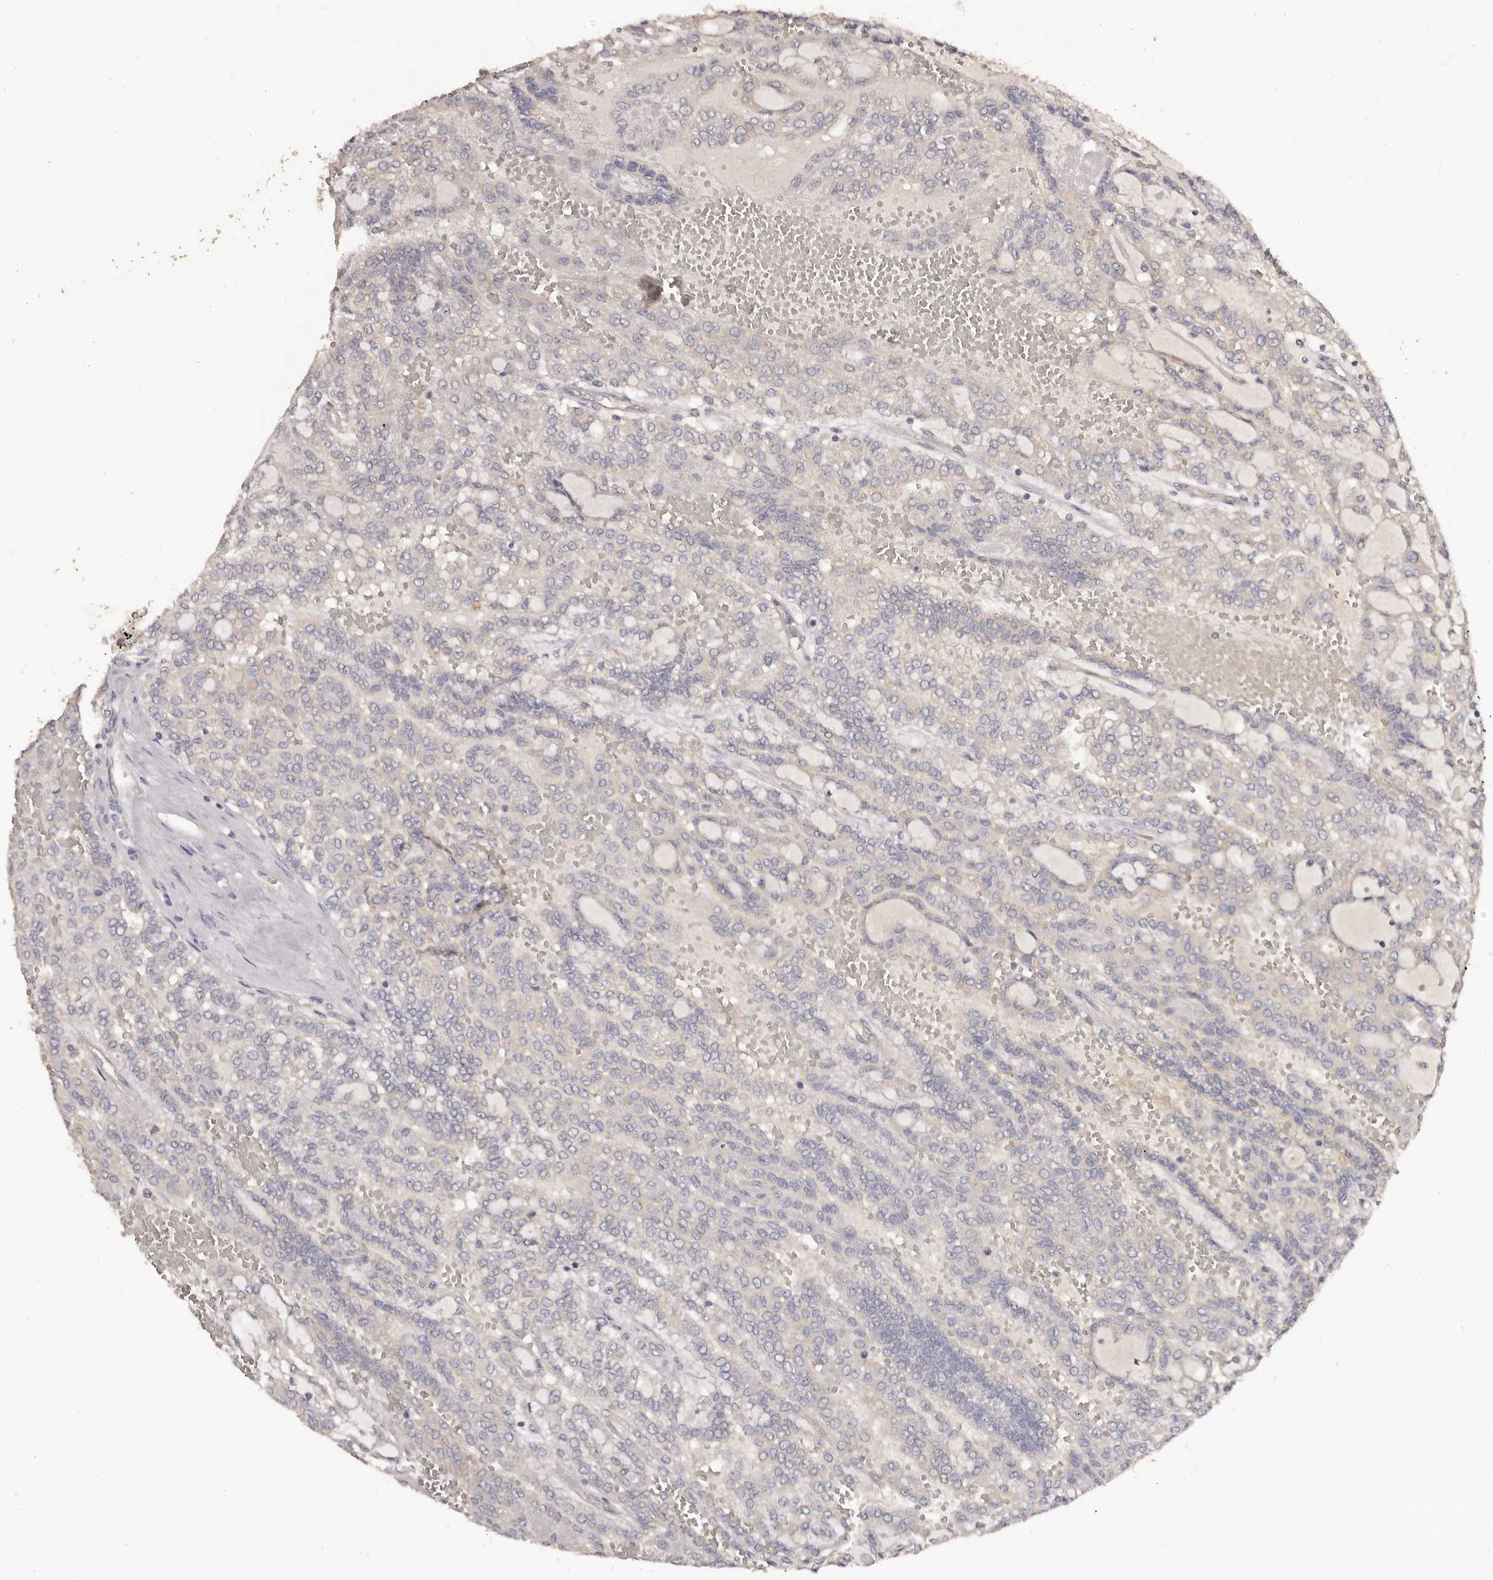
{"staining": {"intensity": "negative", "quantity": "none", "location": "none"}, "tissue": "renal cancer", "cell_type": "Tumor cells", "image_type": "cancer", "snomed": [{"axis": "morphology", "description": "Adenocarcinoma, NOS"}, {"axis": "topography", "description": "Kidney"}], "caption": "This is an immunohistochemistry image of human adenocarcinoma (renal). There is no positivity in tumor cells.", "gene": "LTV1", "patient": {"sex": "male", "age": 63}}